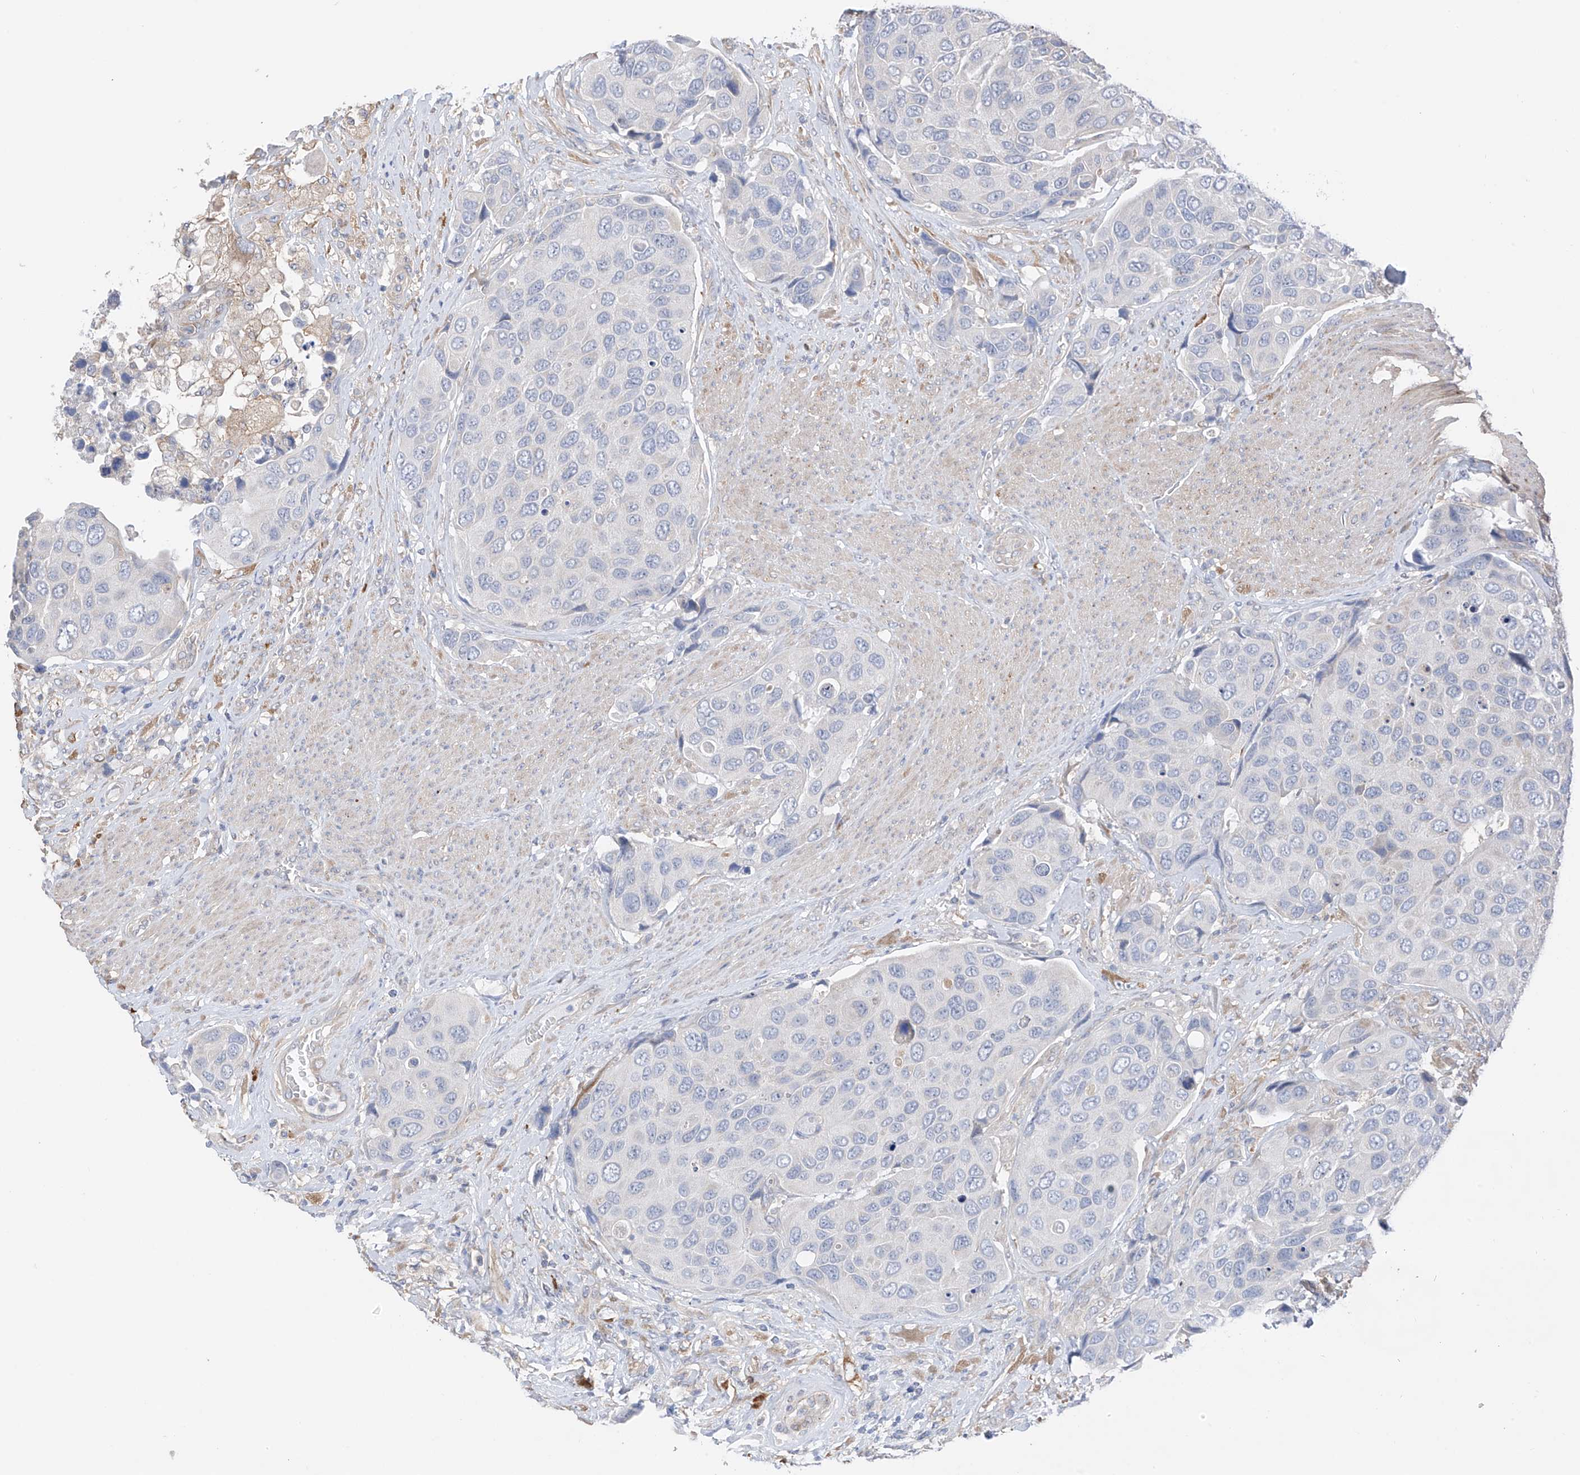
{"staining": {"intensity": "negative", "quantity": "none", "location": "none"}, "tissue": "urothelial cancer", "cell_type": "Tumor cells", "image_type": "cancer", "snomed": [{"axis": "morphology", "description": "Urothelial carcinoma, High grade"}, {"axis": "topography", "description": "Urinary bladder"}], "caption": "This is a photomicrograph of IHC staining of urothelial cancer, which shows no positivity in tumor cells. (Brightfield microscopy of DAB (3,3'-diaminobenzidine) IHC at high magnification).", "gene": "REC8", "patient": {"sex": "male", "age": 74}}